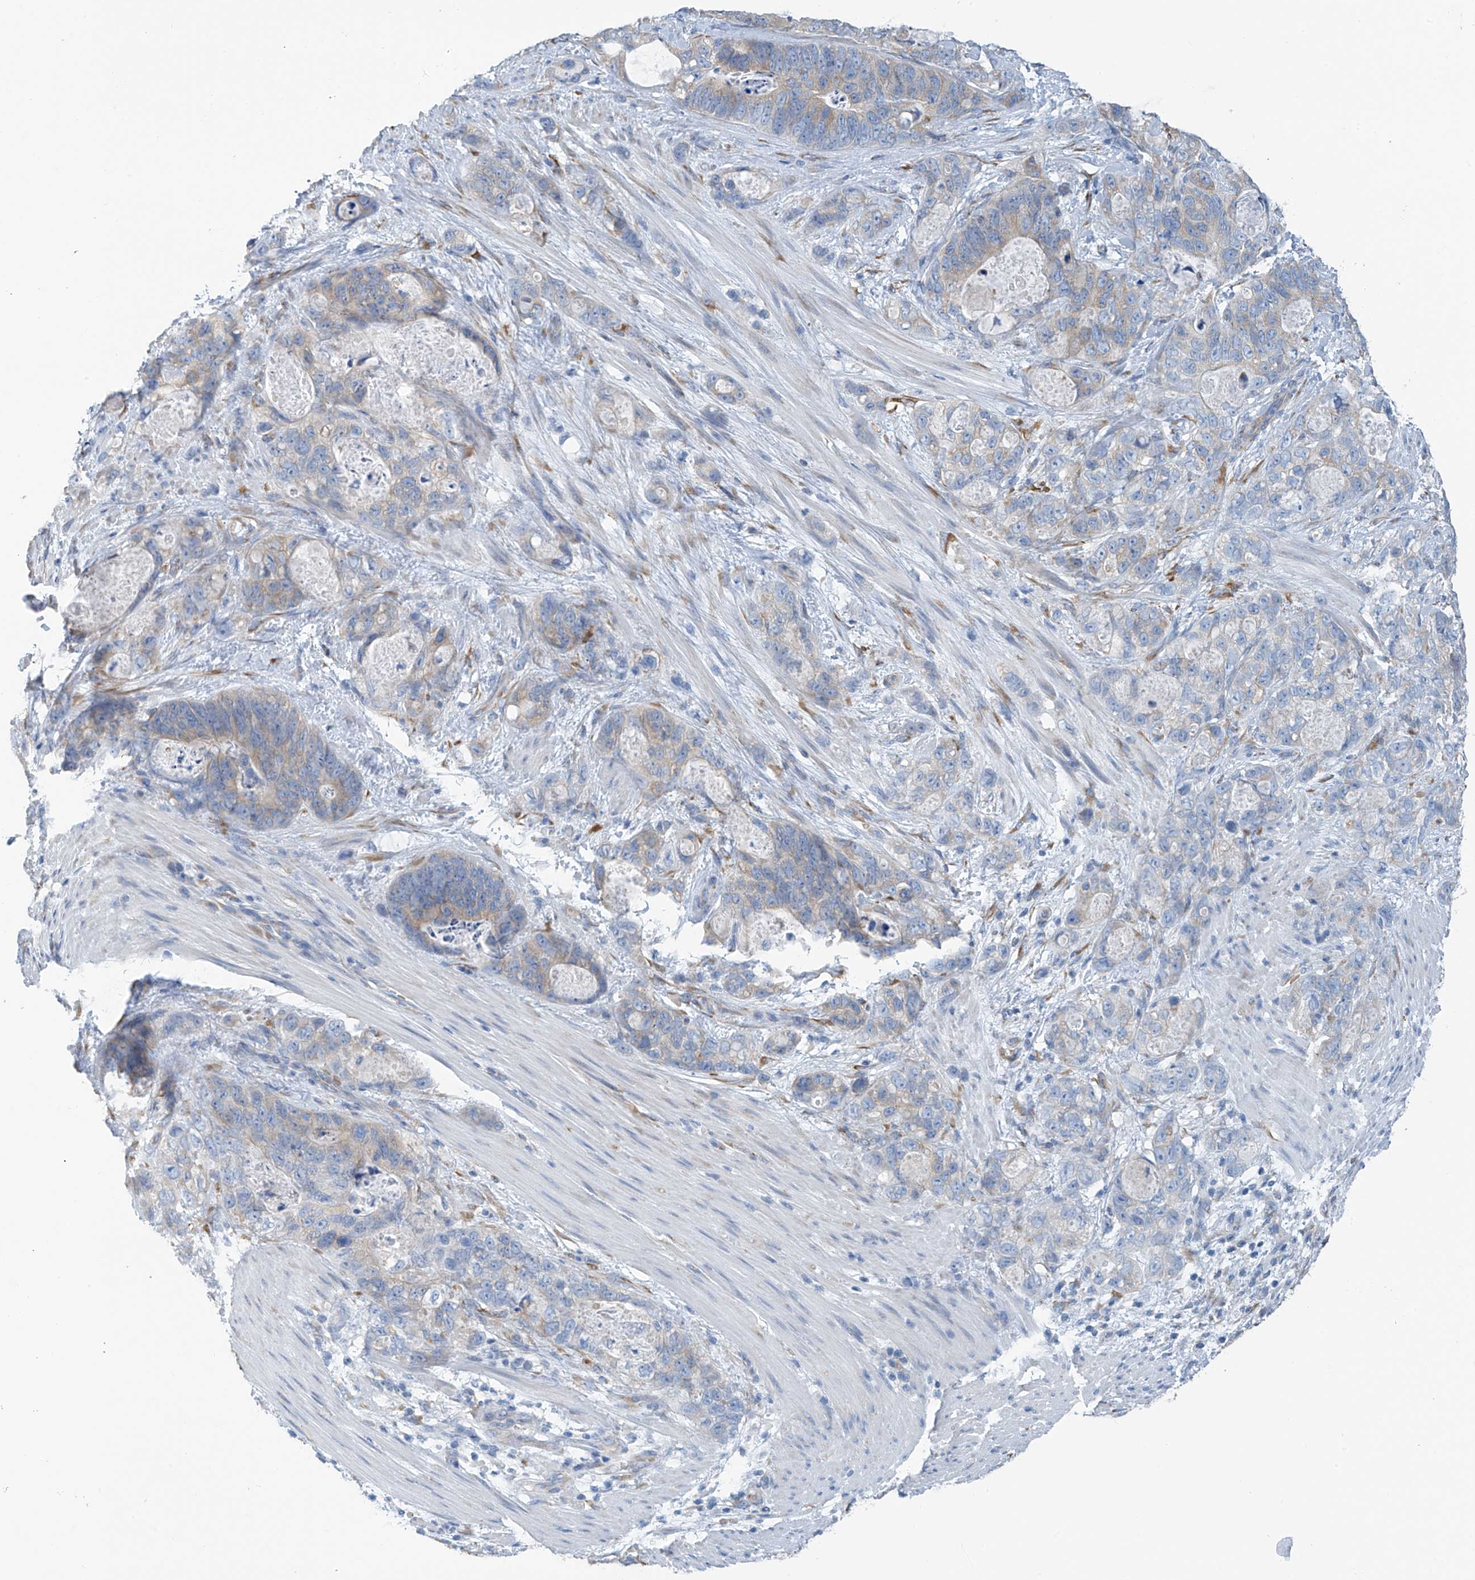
{"staining": {"intensity": "weak", "quantity": "25%-75%", "location": "cytoplasmic/membranous"}, "tissue": "stomach cancer", "cell_type": "Tumor cells", "image_type": "cancer", "snomed": [{"axis": "morphology", "description": "Normal tissue, NOS"}, {"axis": "morphology", "description": "Adenocarcinoma, NOS"}, {"axis": "topography", "description": "Stomach"}], "caption": "Weak cytoplasmic/membranous expression is present in about 25%-75% of tumor cells in adenocarcinoma (stomach).", "gene": "RCN2", "patient": {"sex": "female", "age": 89}}